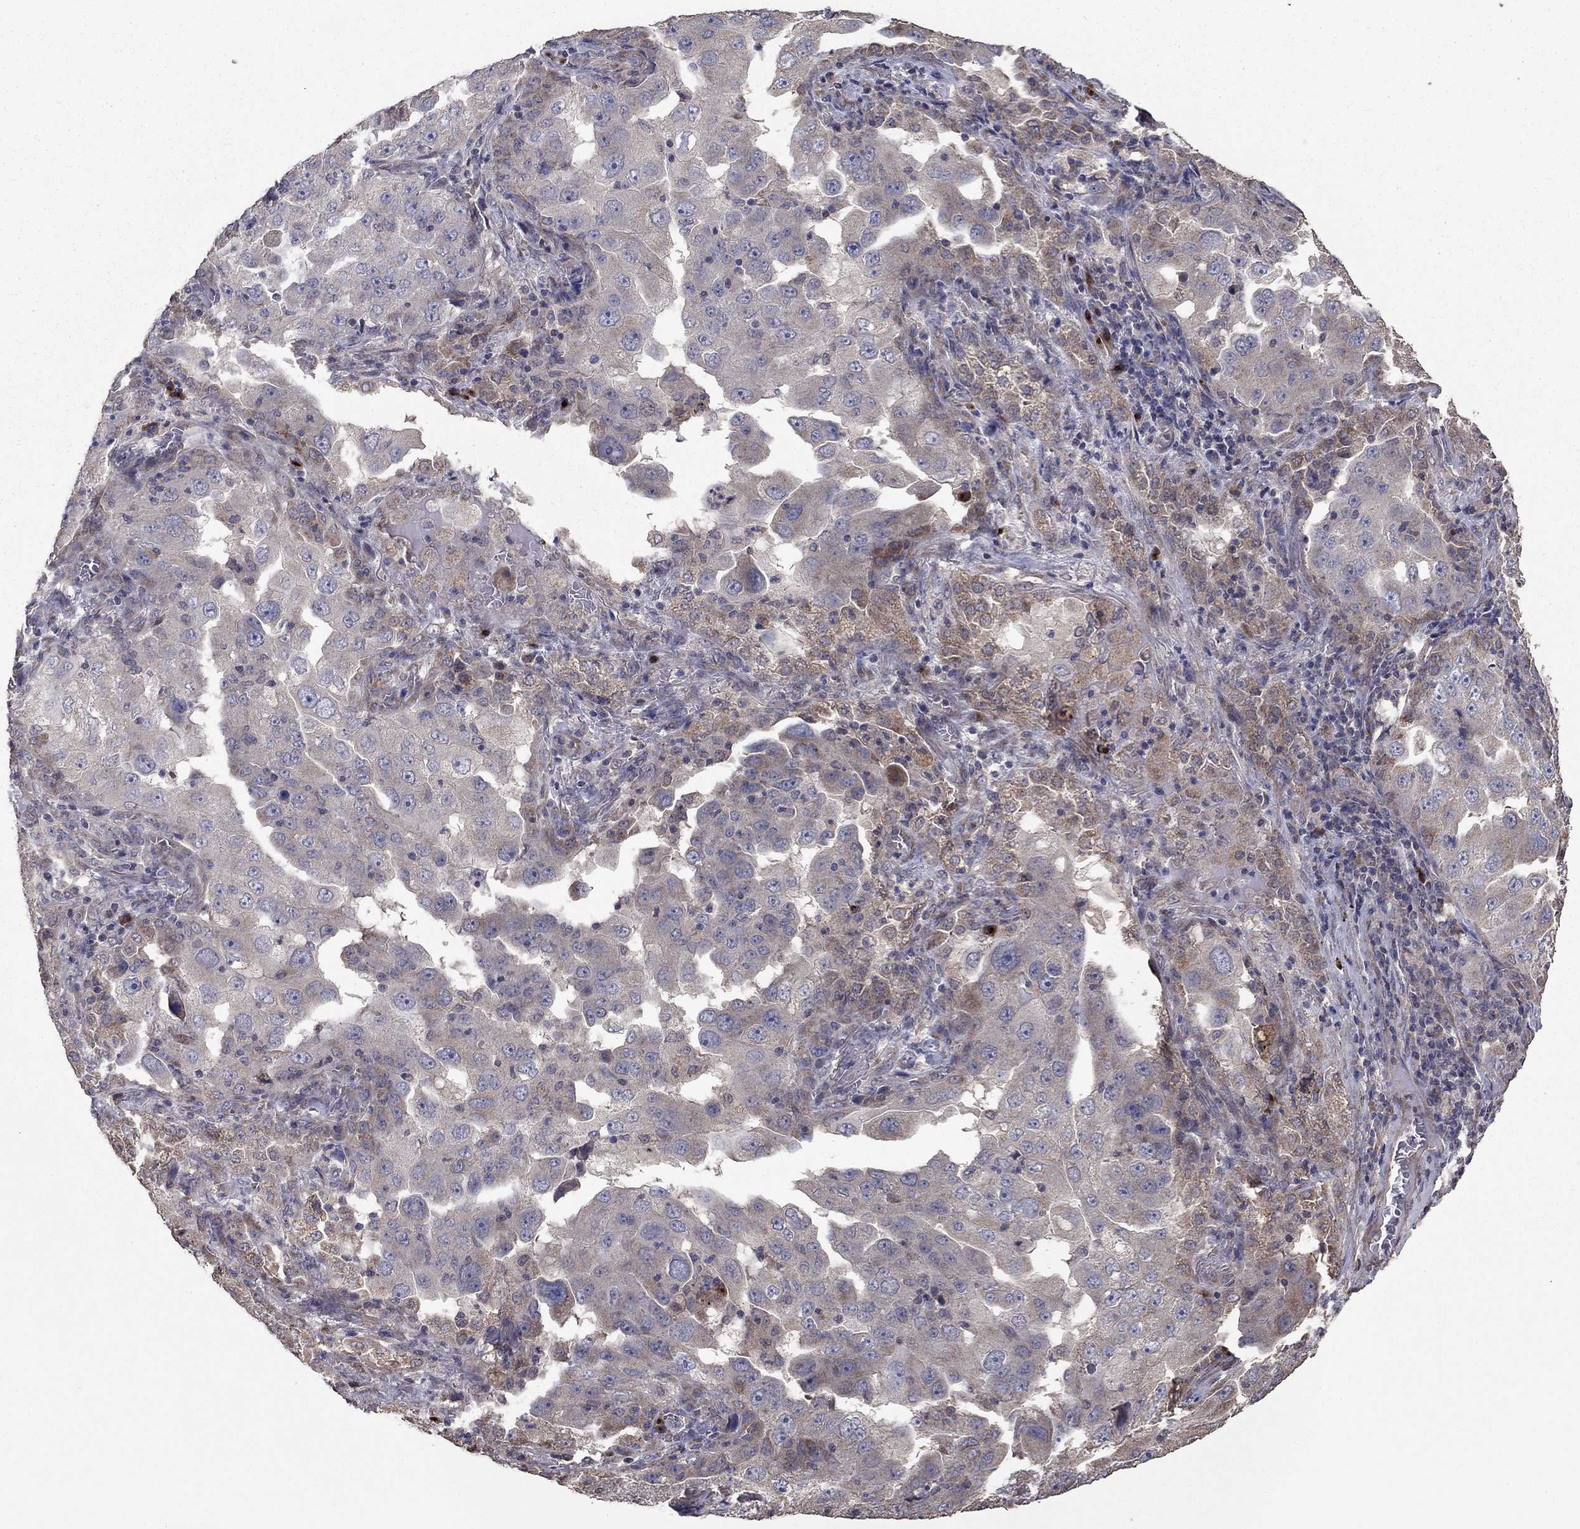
{"staining": {"intensity": "weak", "quantity": "<25%", "location": "cytoplasmic/membranous"}, "tissue": "lung cancer", "cell_type": "Tumor cells", "image_type": "cancer", "snomed": [{"axis": "morphology", "description": "Adenocarcinoma, NOS"}, {"axis": "topography", "description": "Lung"}], "caption": "A high-resolution photomicrograph shows IHC staining of lung cancer, which demonstrates no significant expression in tumor cells.", "gene": "FLT4", "patient": {"sex": "female", "age": 61}}